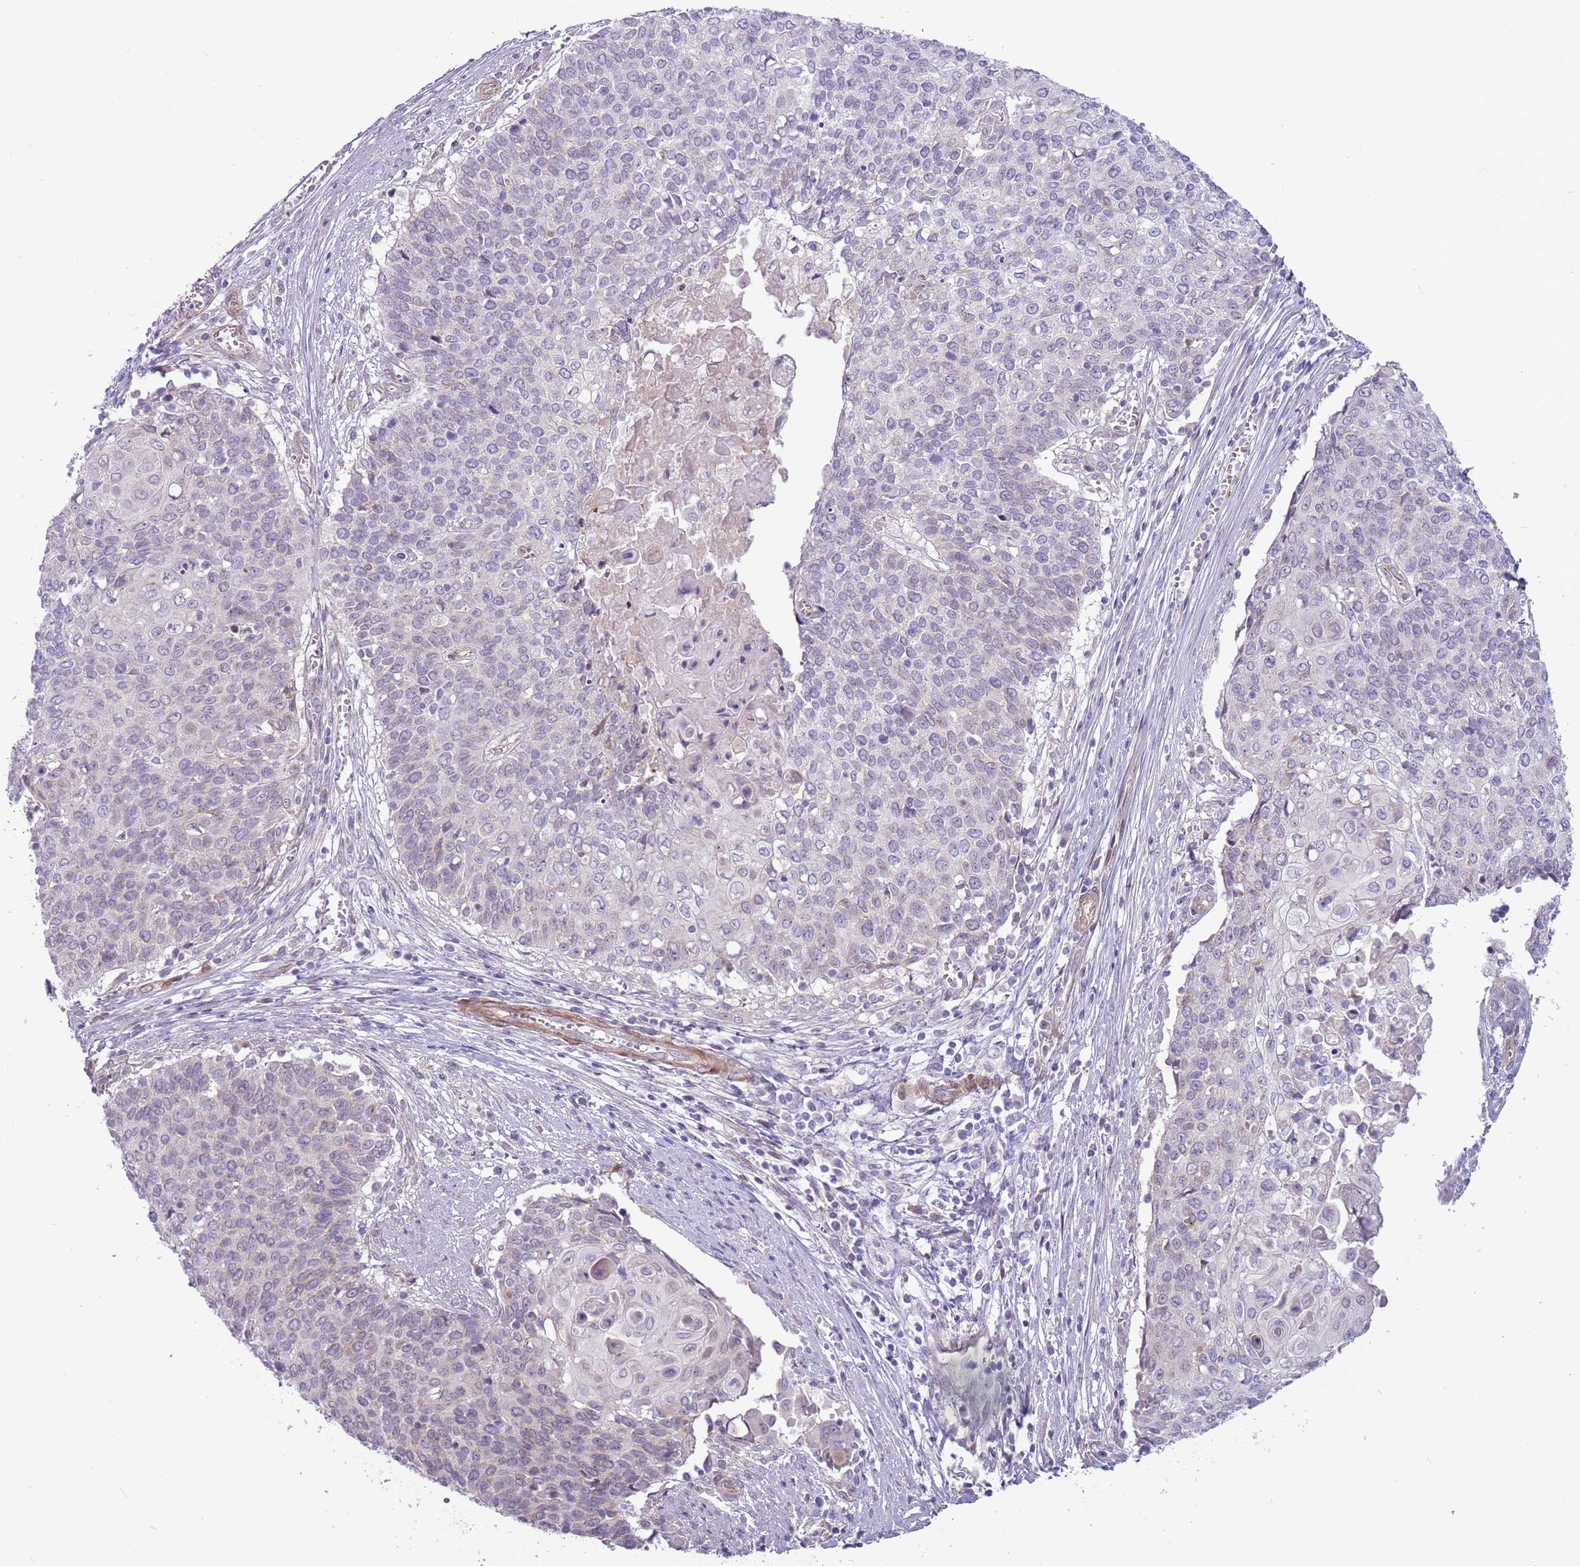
{"staining": {"intensity": "negative", "quantity": "none", "location": "none"}, "tissue": "cervical cancer", "cell_type": "Tumor cells", "image_type": "cancer", "snomed": [{"axis": "morphology", "description": "Squamous cell carcinoma, NOS"}, {"axis": "topography", "description": "Cervix"}], "caption": "This is a image of IHC staining of squamous cell carcinoma (cervical), which shows no expression in tumor cells.", "gene": "MRO", "patient": {"sex": "female", "age": 39}}